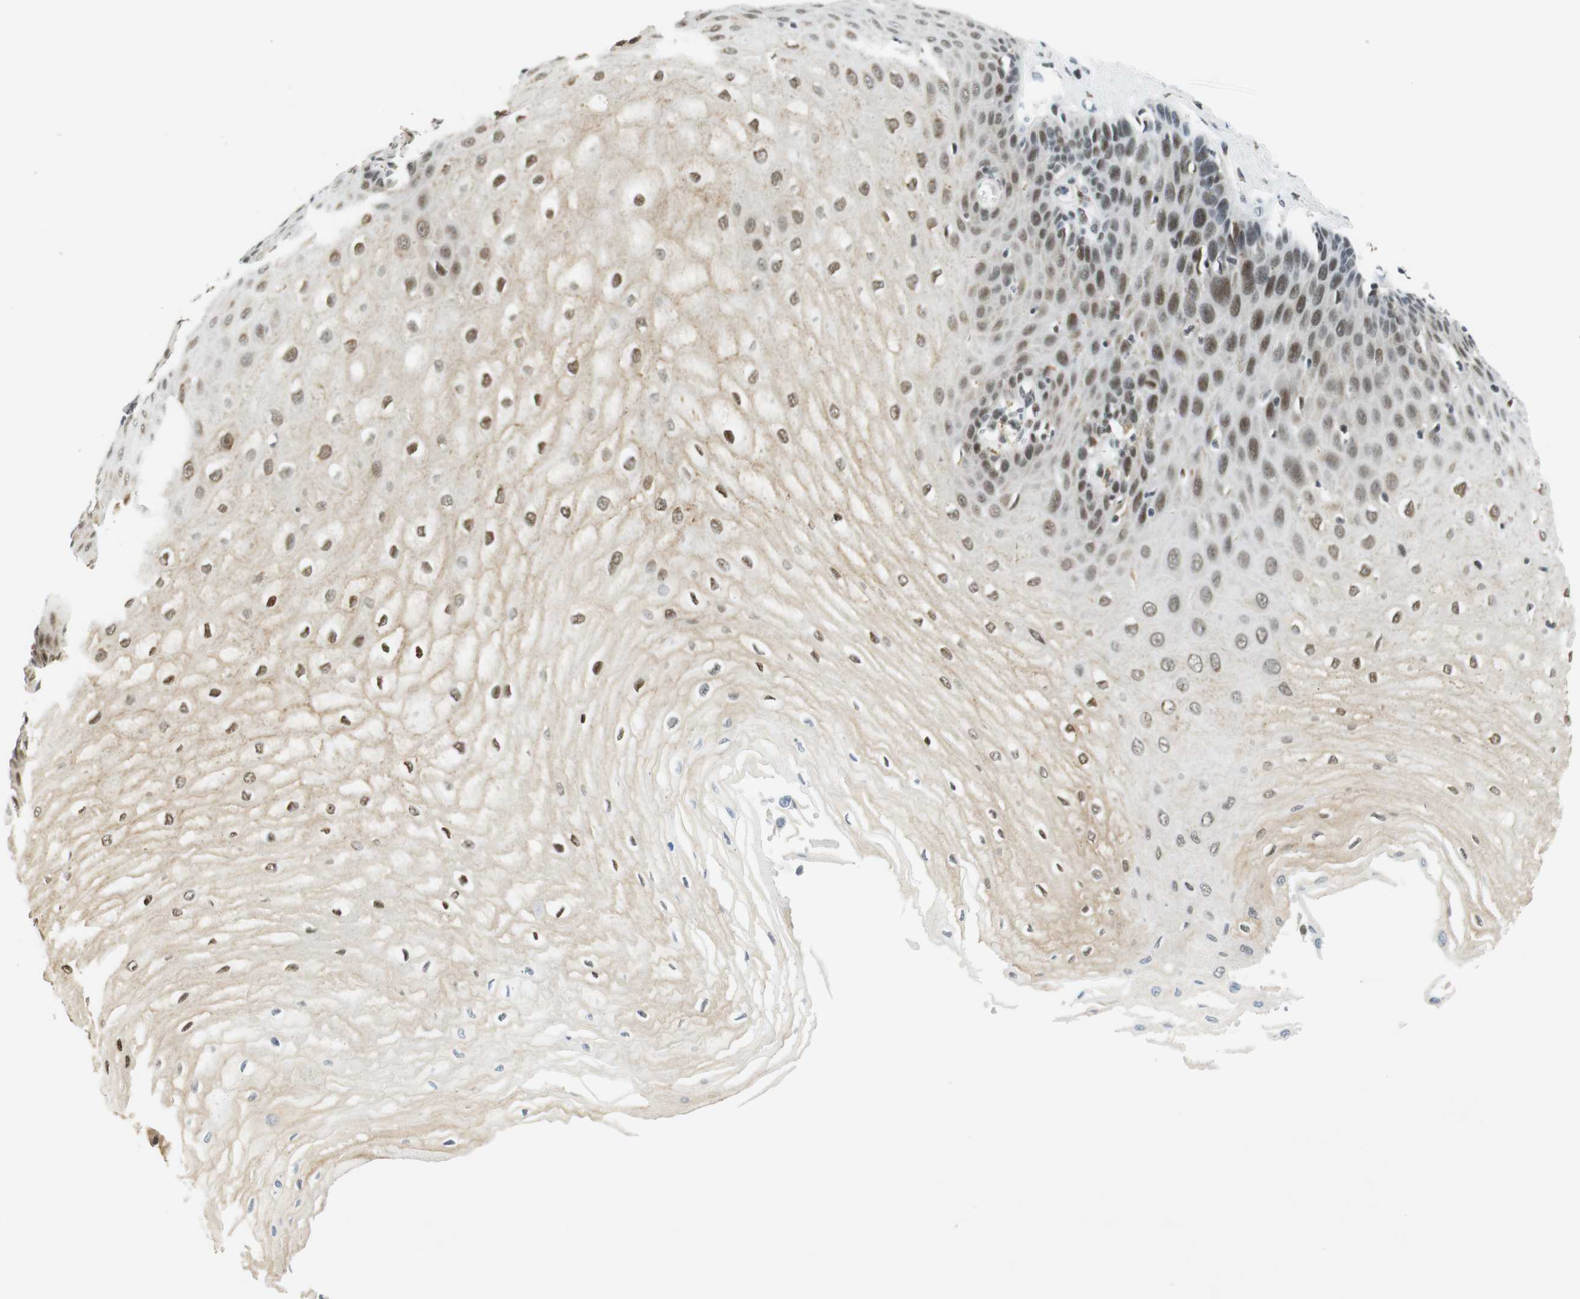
{"staining": {"intensity": "moderate", "quantity": ">75%", "location": "nuclear"}, "tissue": "esophagus", "cell_type": "Squamous epithelial cells", "image_type": "normal", "snomed": [{"axis": "morphology", "description": "Normal tissue, NOS"}, {"axis": "morphology", "description": "Squamous cell carcinoma, NOS"}, {"axis": "topography", "description": "Esophagus"}], "caption": "Squamous epithelial cells exhibit moderate nuclear staining in approximately >75% of cells in unremarkable esophagus.", "gene": "RNF38", "patient": {"sex": "male", "age": 65}}